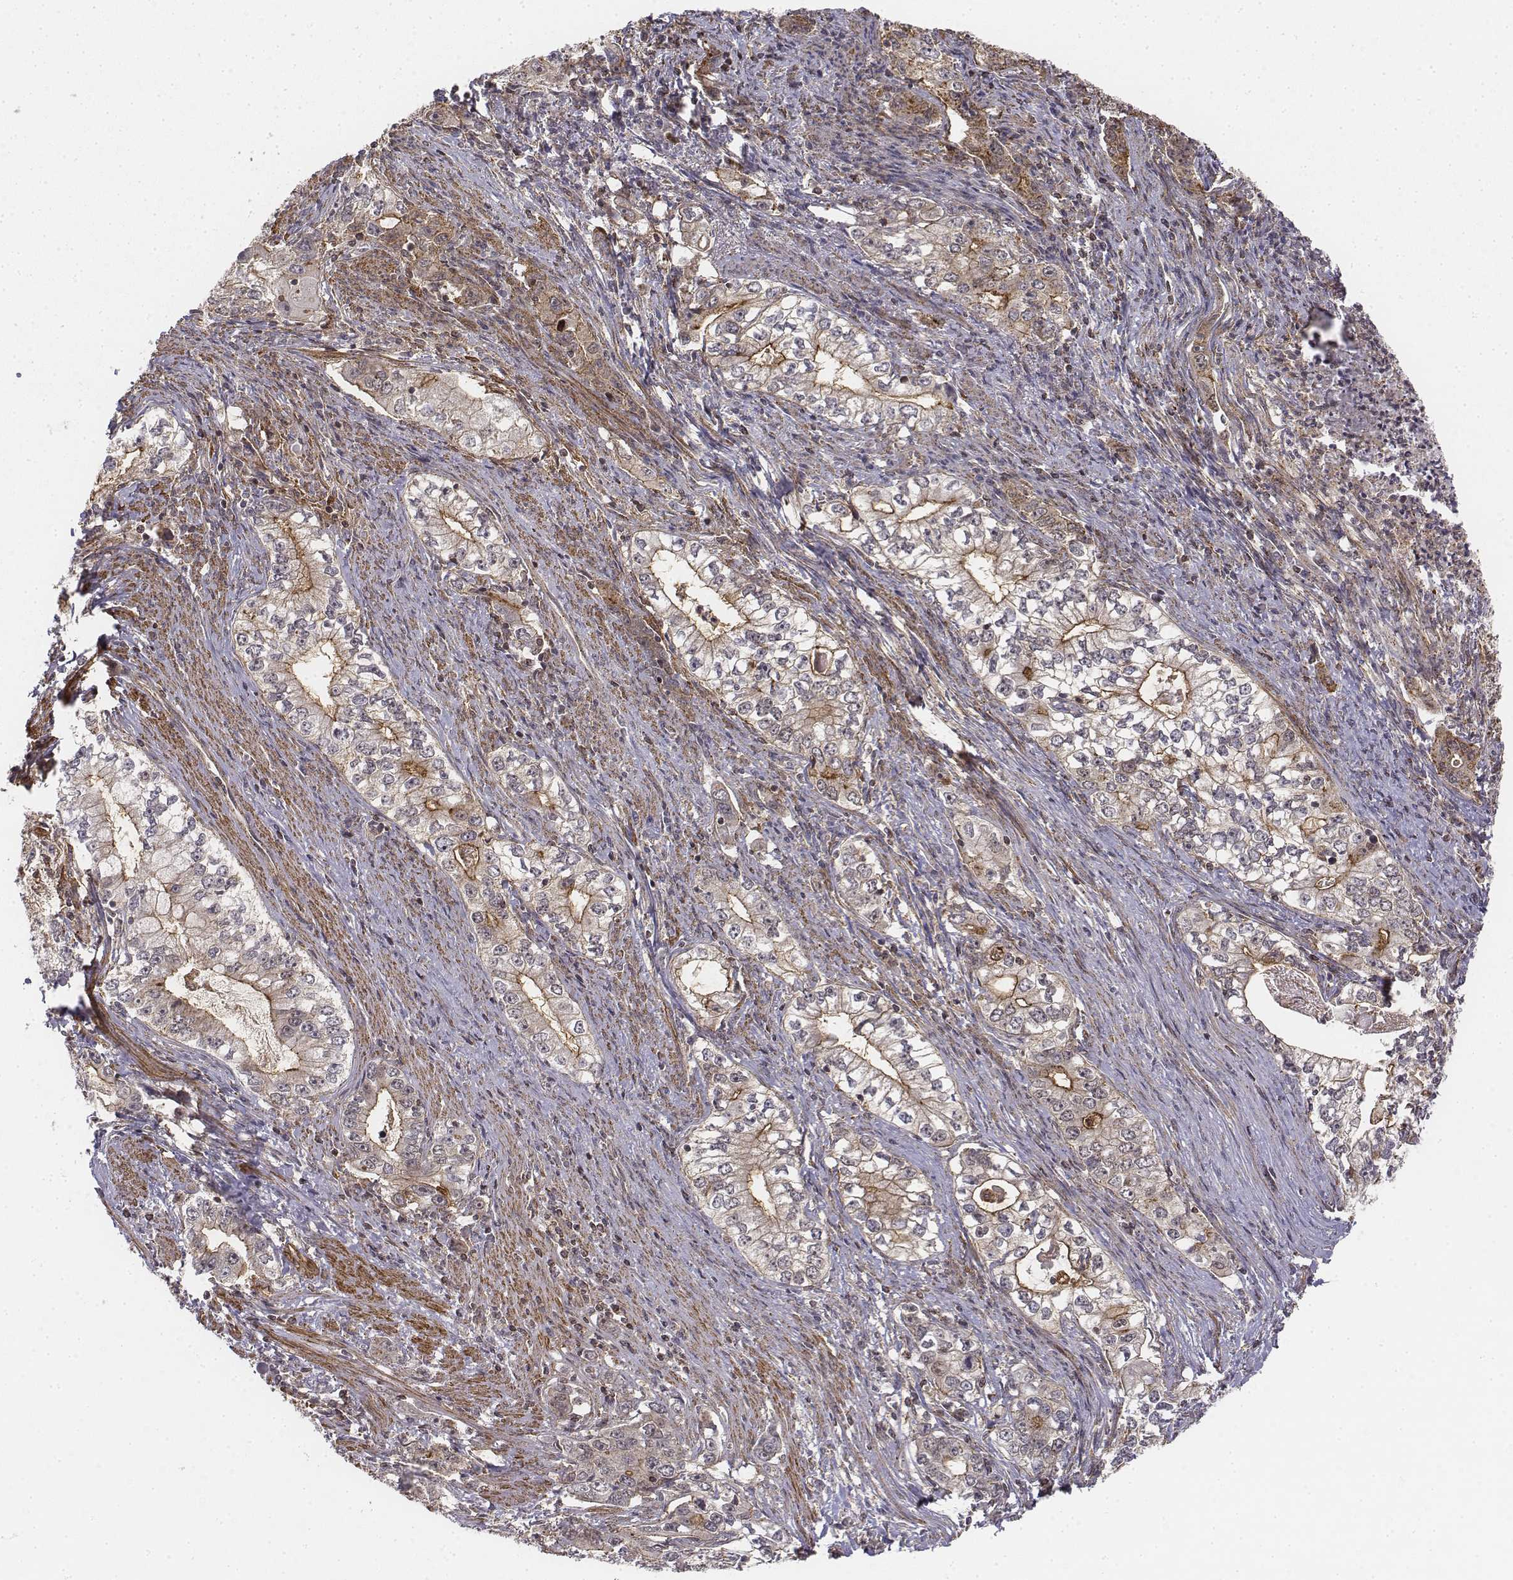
{"staining": {"intensity": "moderate", "quantity": "25%-75%", "location": "cytoplasmic/membranous"}, "tissue": "stomach cancer", "cell_type": "Tumor cells", "image_type": "cancer", "snomed": [{"axis": "morphology", "description": "Adenocarcinoma, NOS"}, {"axis": "topography", "description": "Stomach, lower"}], "caption": "Immunohistochemical staining of stomach adenocarcinoma displays moderate cytoplasmic/membranous protein positivity in about 25%-75% of tumor cells. The staining is performed using DAB brown chromogen to label protein expression. The nuclei are counter-stained blue using hematoxylin.", "gene": "ZFYVE19", "patient": {"sex": "female", "age": 72}}